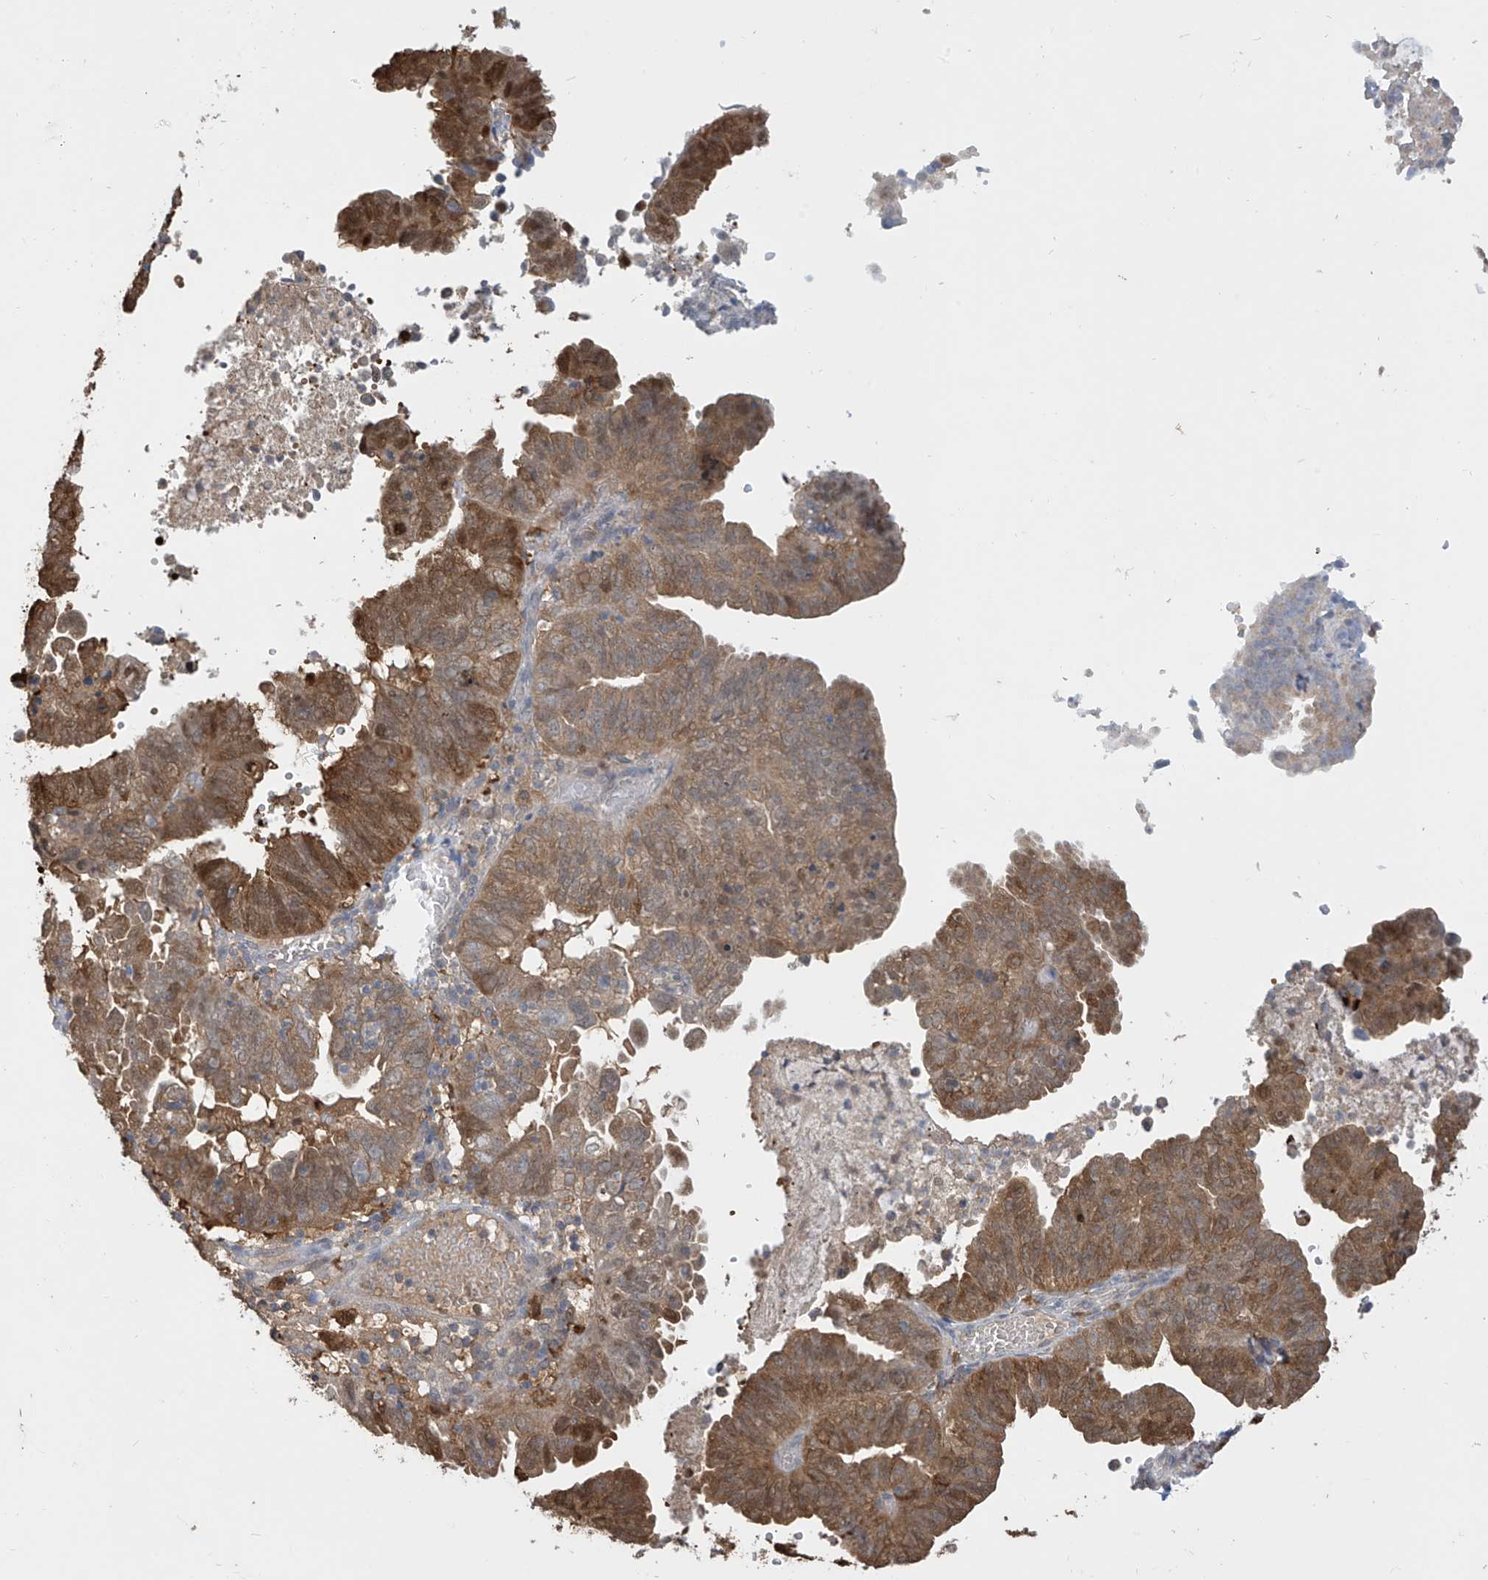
{"staining": {"intensity": "moderate", "quantity": ">75%", "location": "cytoplasmic/membranous,nuclear"}, "tissue": "endometrial cancer", "cell_type": "Tumor cells", "image_type": "cancer", "snomed": [{"axis": "morphology", "description": "Adenocarcinoma, NOS"}, {"axis": "topography", "description": "Uterus"}], "caption": "Immunohistochemical staining of endometrial adenocarcinoma shows medium levels of moderate cytoplasmic/membranous and nuclear positivity in about >75% of tumor cells. (DAB (3,3'-diaminobenzidine) IHC with brightfield microscopy, high magnification).", "gene": "IDH1", "patient": {"sex": "female", "age": 77}}